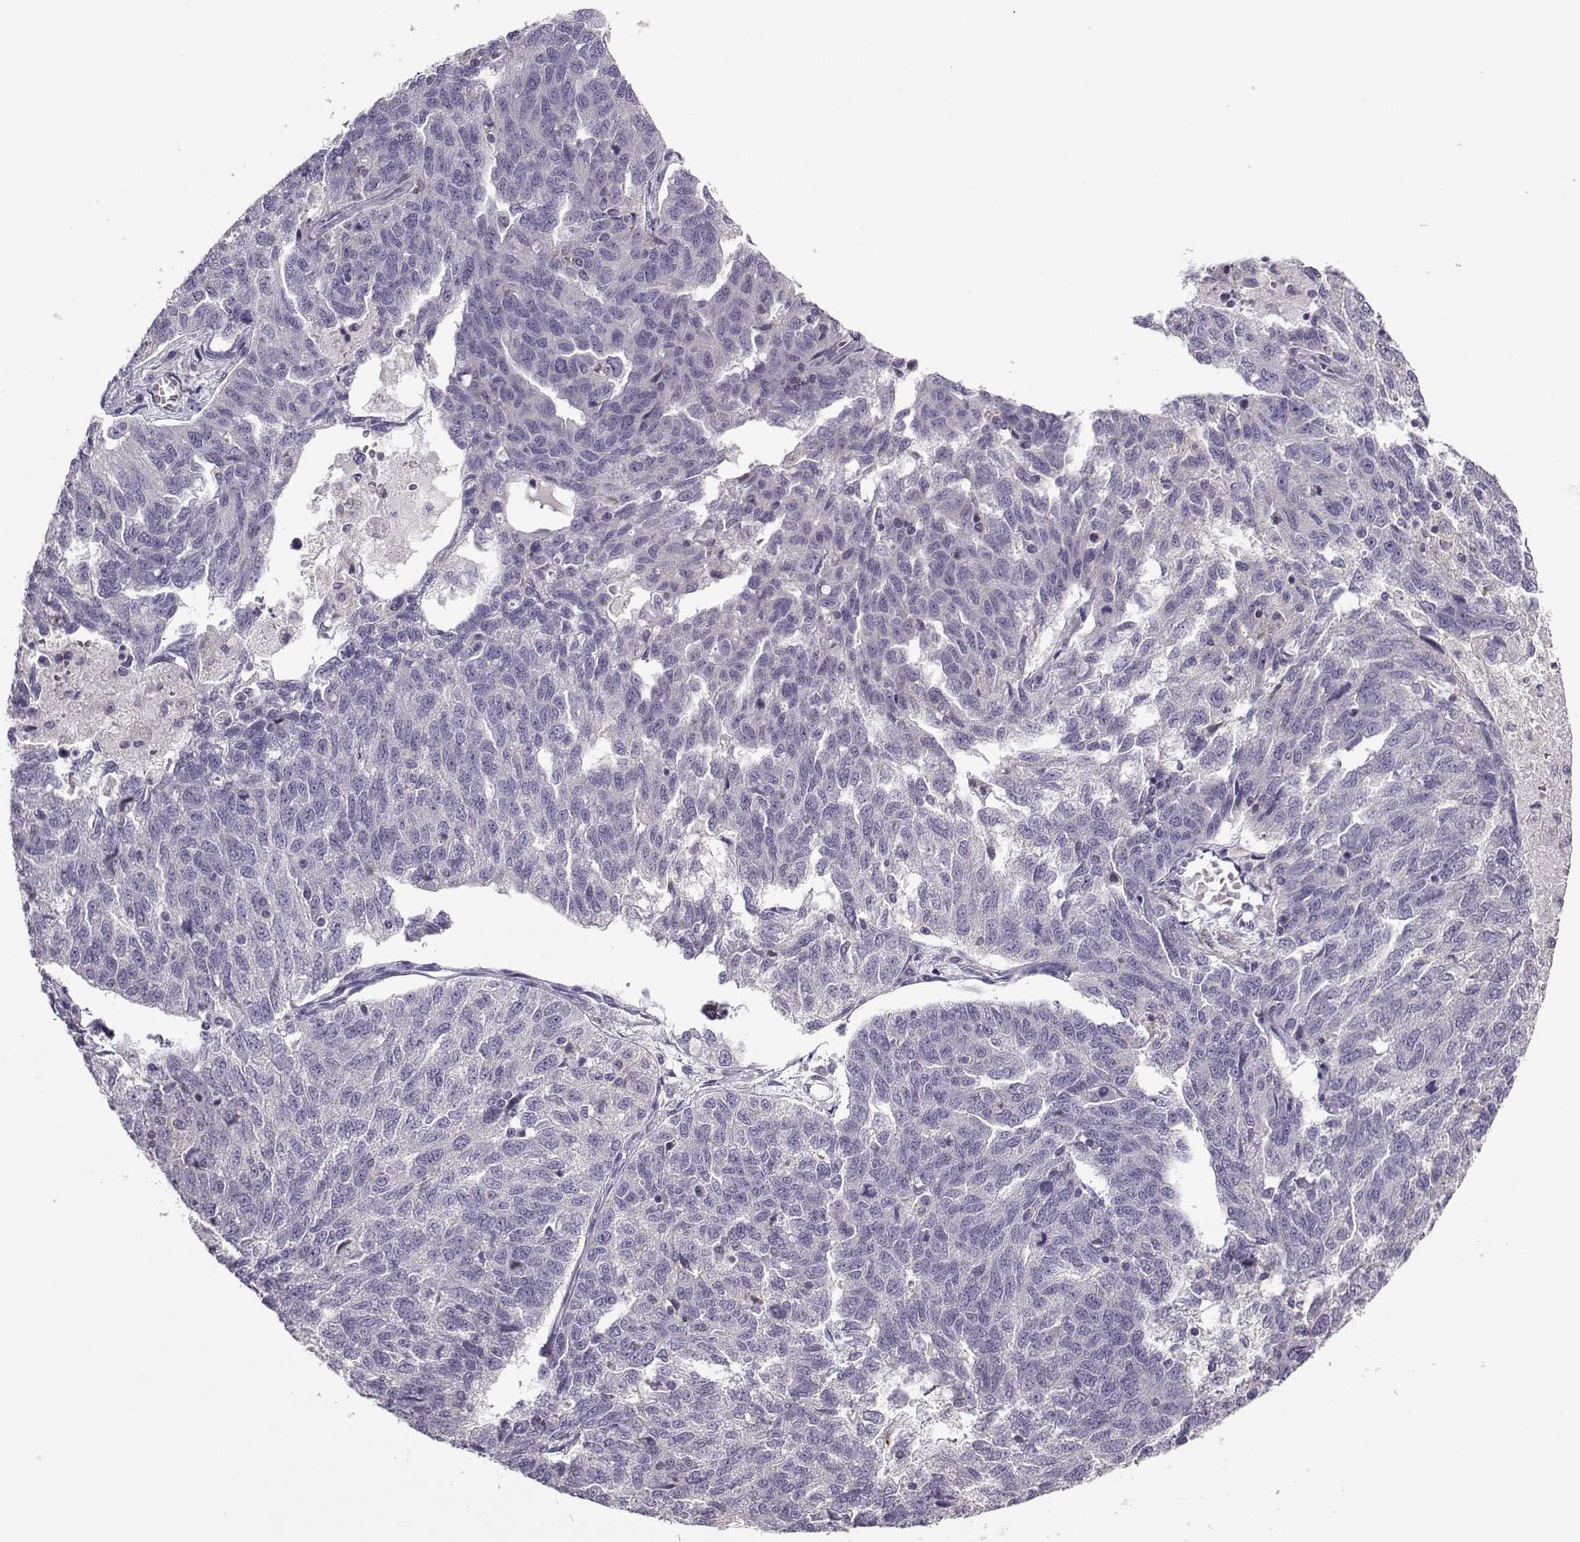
{"staining": {"intensity": "negative", "quantity": "none", "location": "none"}, "tissue": "ovarian cancer", "cell_type": "Tumor cells", "image_type": "cancer", "snomed": [{"axis": "morphology", "description": "Cystadenocarcinoma, serous, NOS"}, {"axis": "topography", "description": "Ovary"}], "caption": "IHC of serous cystadenocarcinoma (ovarian) displays no expression in tumor cells.", "gene": "FCAMR", "patient": {"sex": "female", "age": 71}}